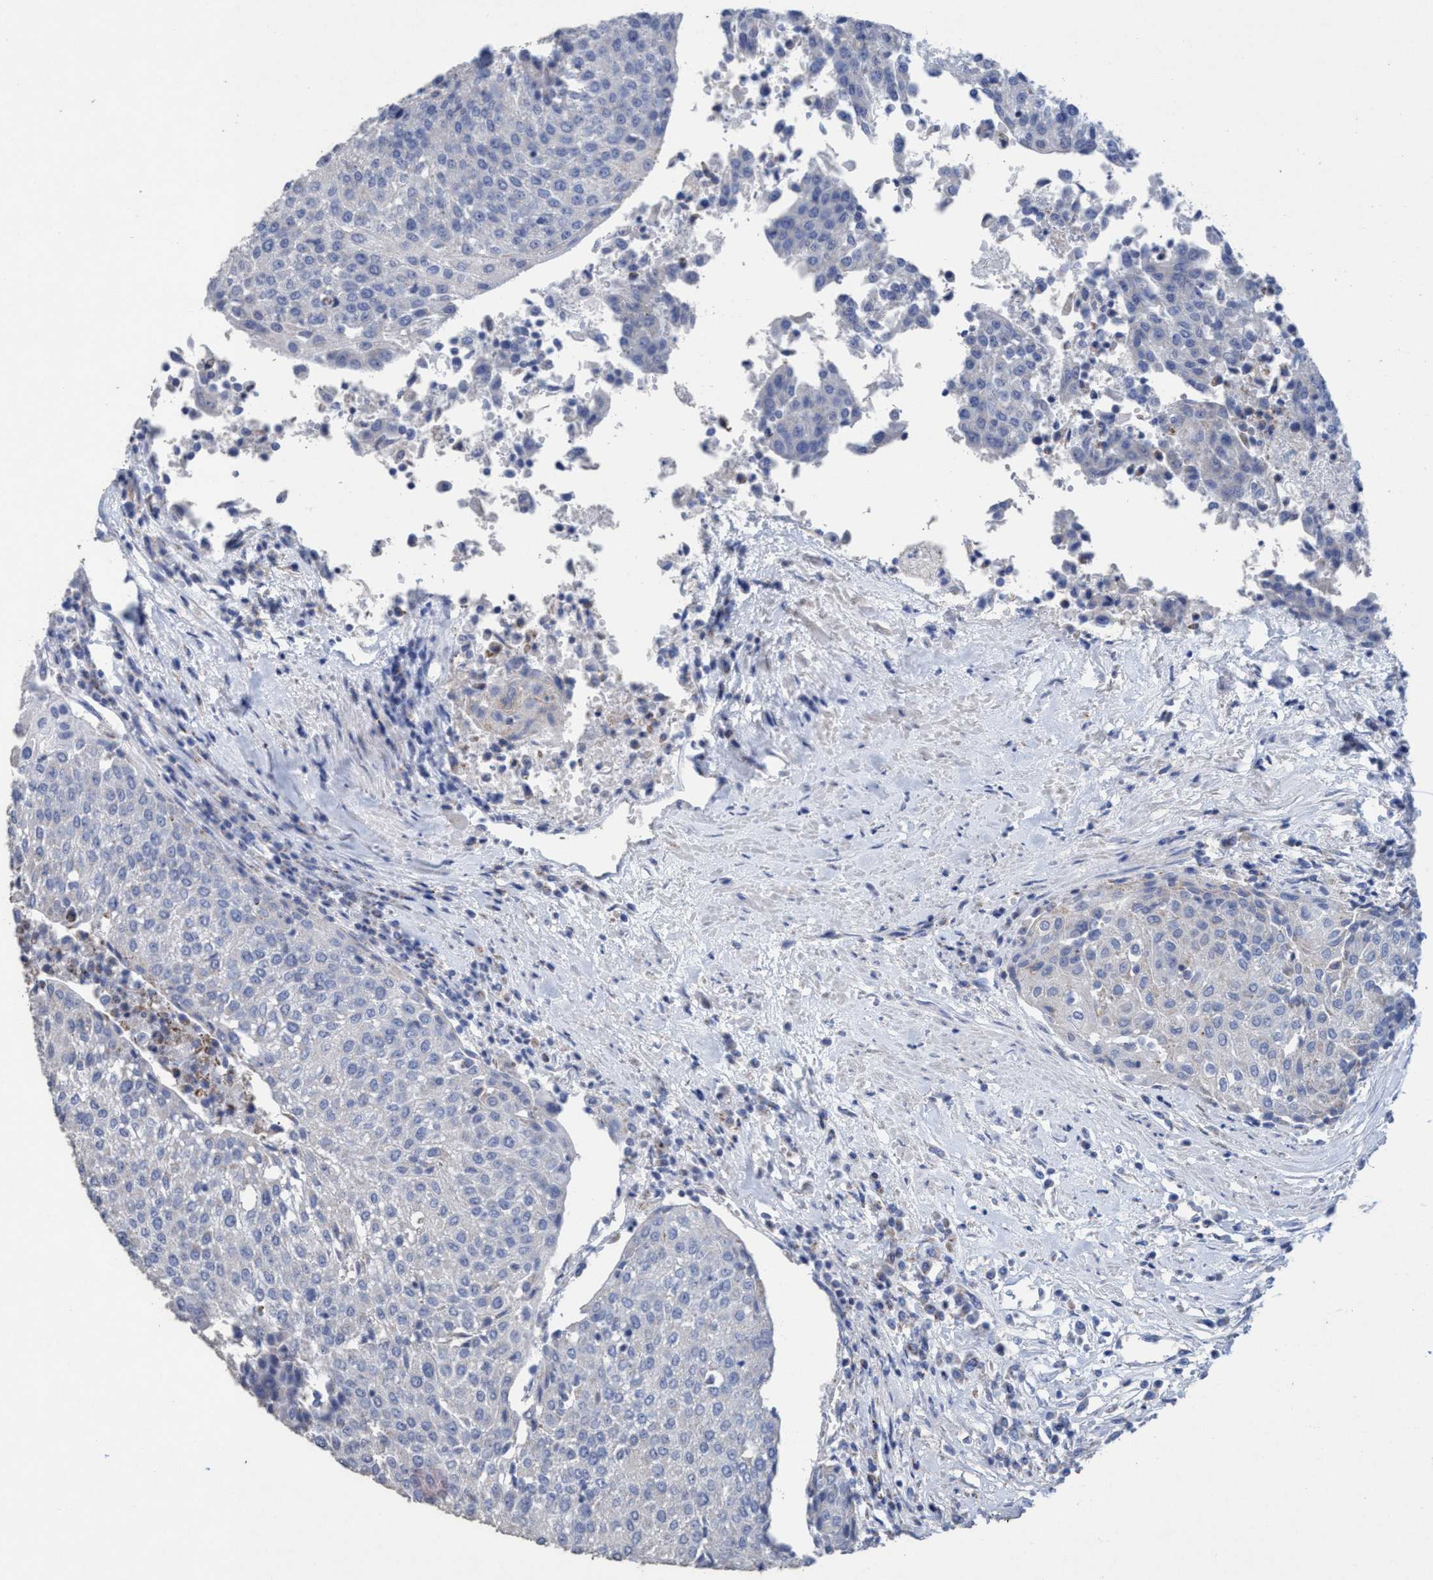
{"staining": {"intensity": "negative", "quantity": "none", "location": "none"}, "tissue": "urothelial cancer", "cell_type": "Tumor cells", "image_type": "cancer", "snomed": [{"axis": "morphology", "description": "Urothelial carcinoma, High grade"}, {"axis": "topography", "description": "Urinary bladder"}], "caption": "High magnification brightfield microscopy of urothelial cancer stained with DAB (3,3'-diaminobenzidine) (brown) and counterstained with hematoxylin (blue): tumor cells show no significant expression.", "gene": "RSAD1", "patient": {"sex": "female", "age": 85}}